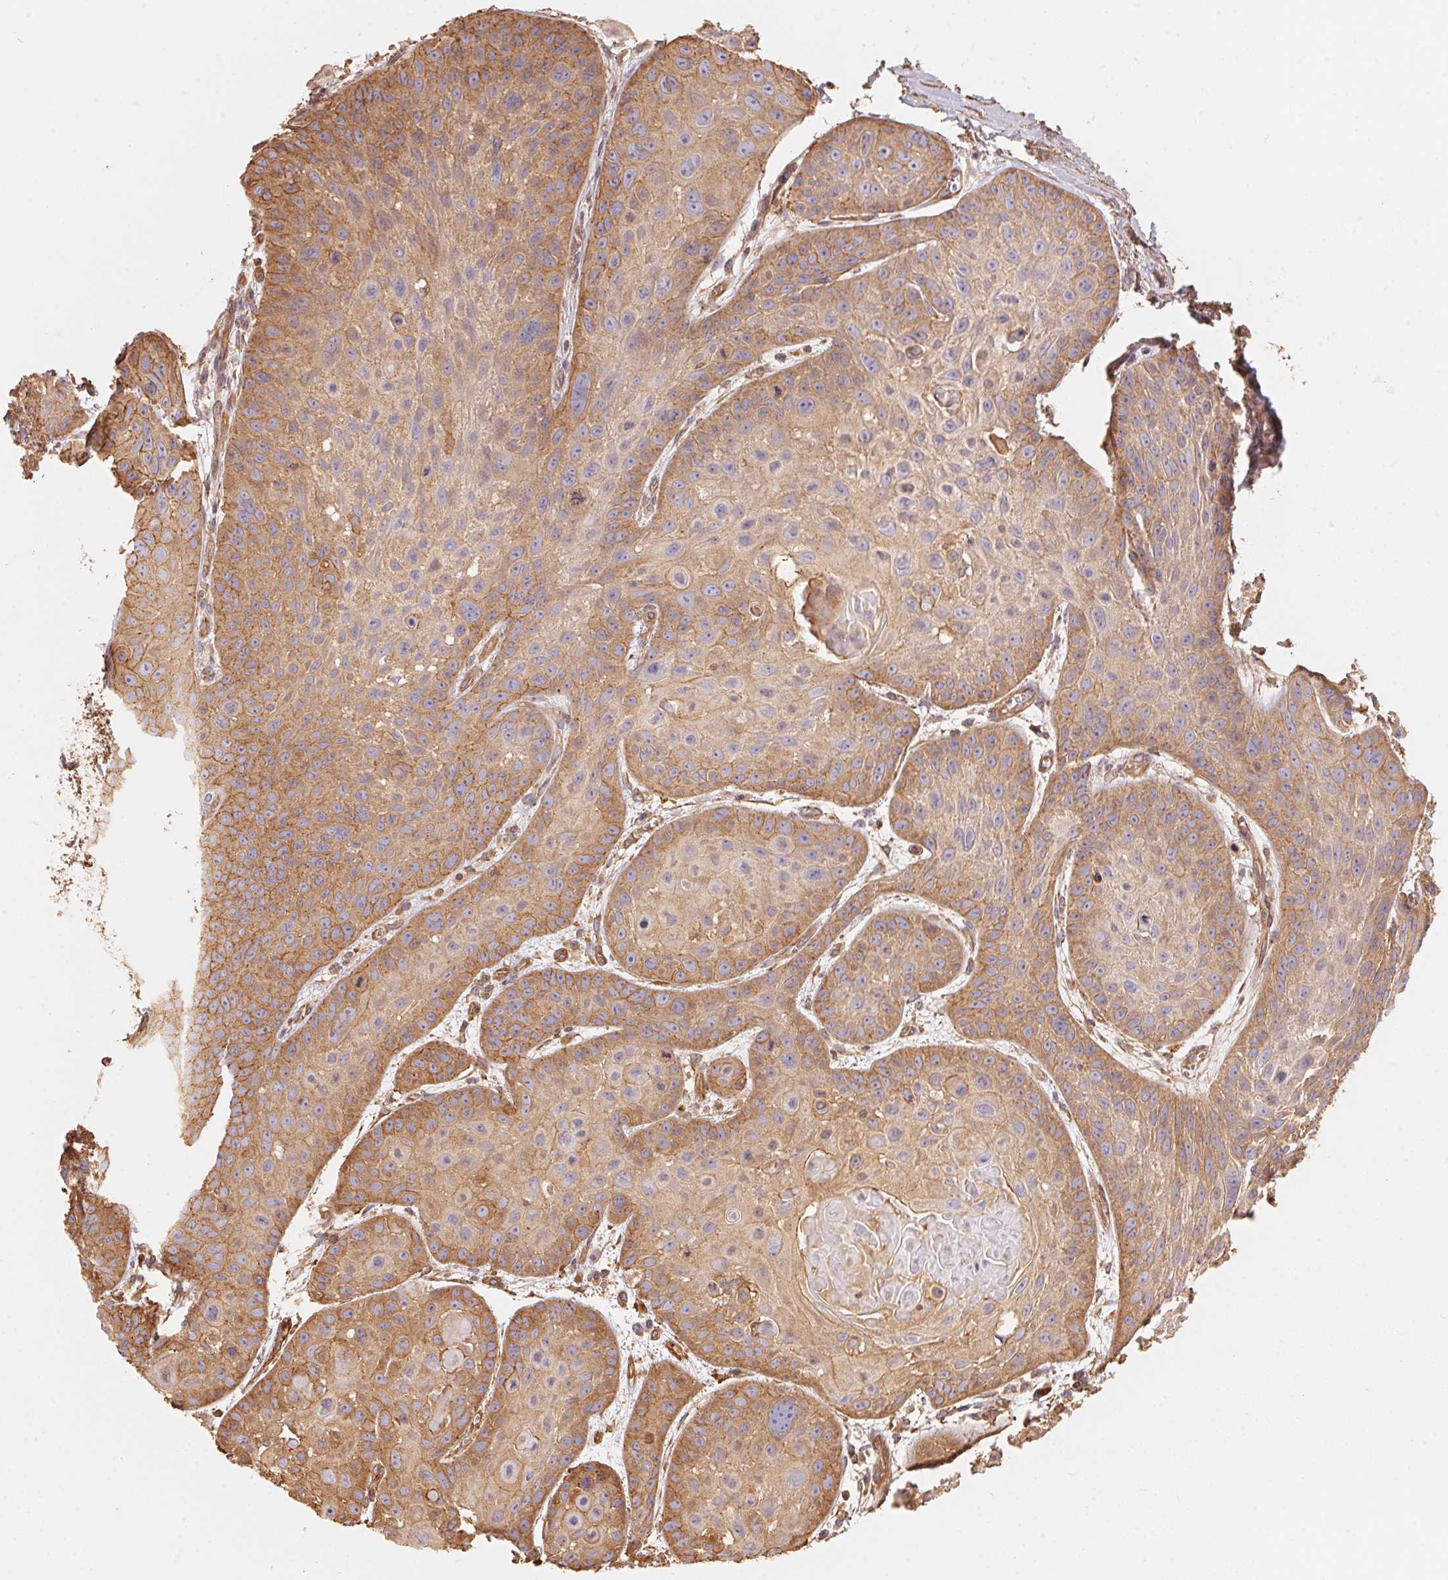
{"staining": {"intensity": "moderate", "quantity": ">75%", "location": "cytoplasmic/membranous"}, "tissue": "skin cancer", "cell_type": "Tumor cells", "image_type": "cancer", "snomed": [{"axis": "morphology", "description": "Squamous cell carcinoma, NOS"}, {"axis": "topography", "description": "Skin"}, {"axis": "topography", "description": "Anal"}], "caption": "Immunohistochemical staining of skin cancer (squamous cell carcinoma) reveals moderate cytoplasmic/membranous protein expression in approximately >75% of tumor cells. (Stains: DAB (3,3'-diaminobenzidine) in brown, nuclei in blue, Microscopy: brightfield microscopy at high magnification).", "gene": "FRAS1", "patient": {"sex": "female", "age": 75}}